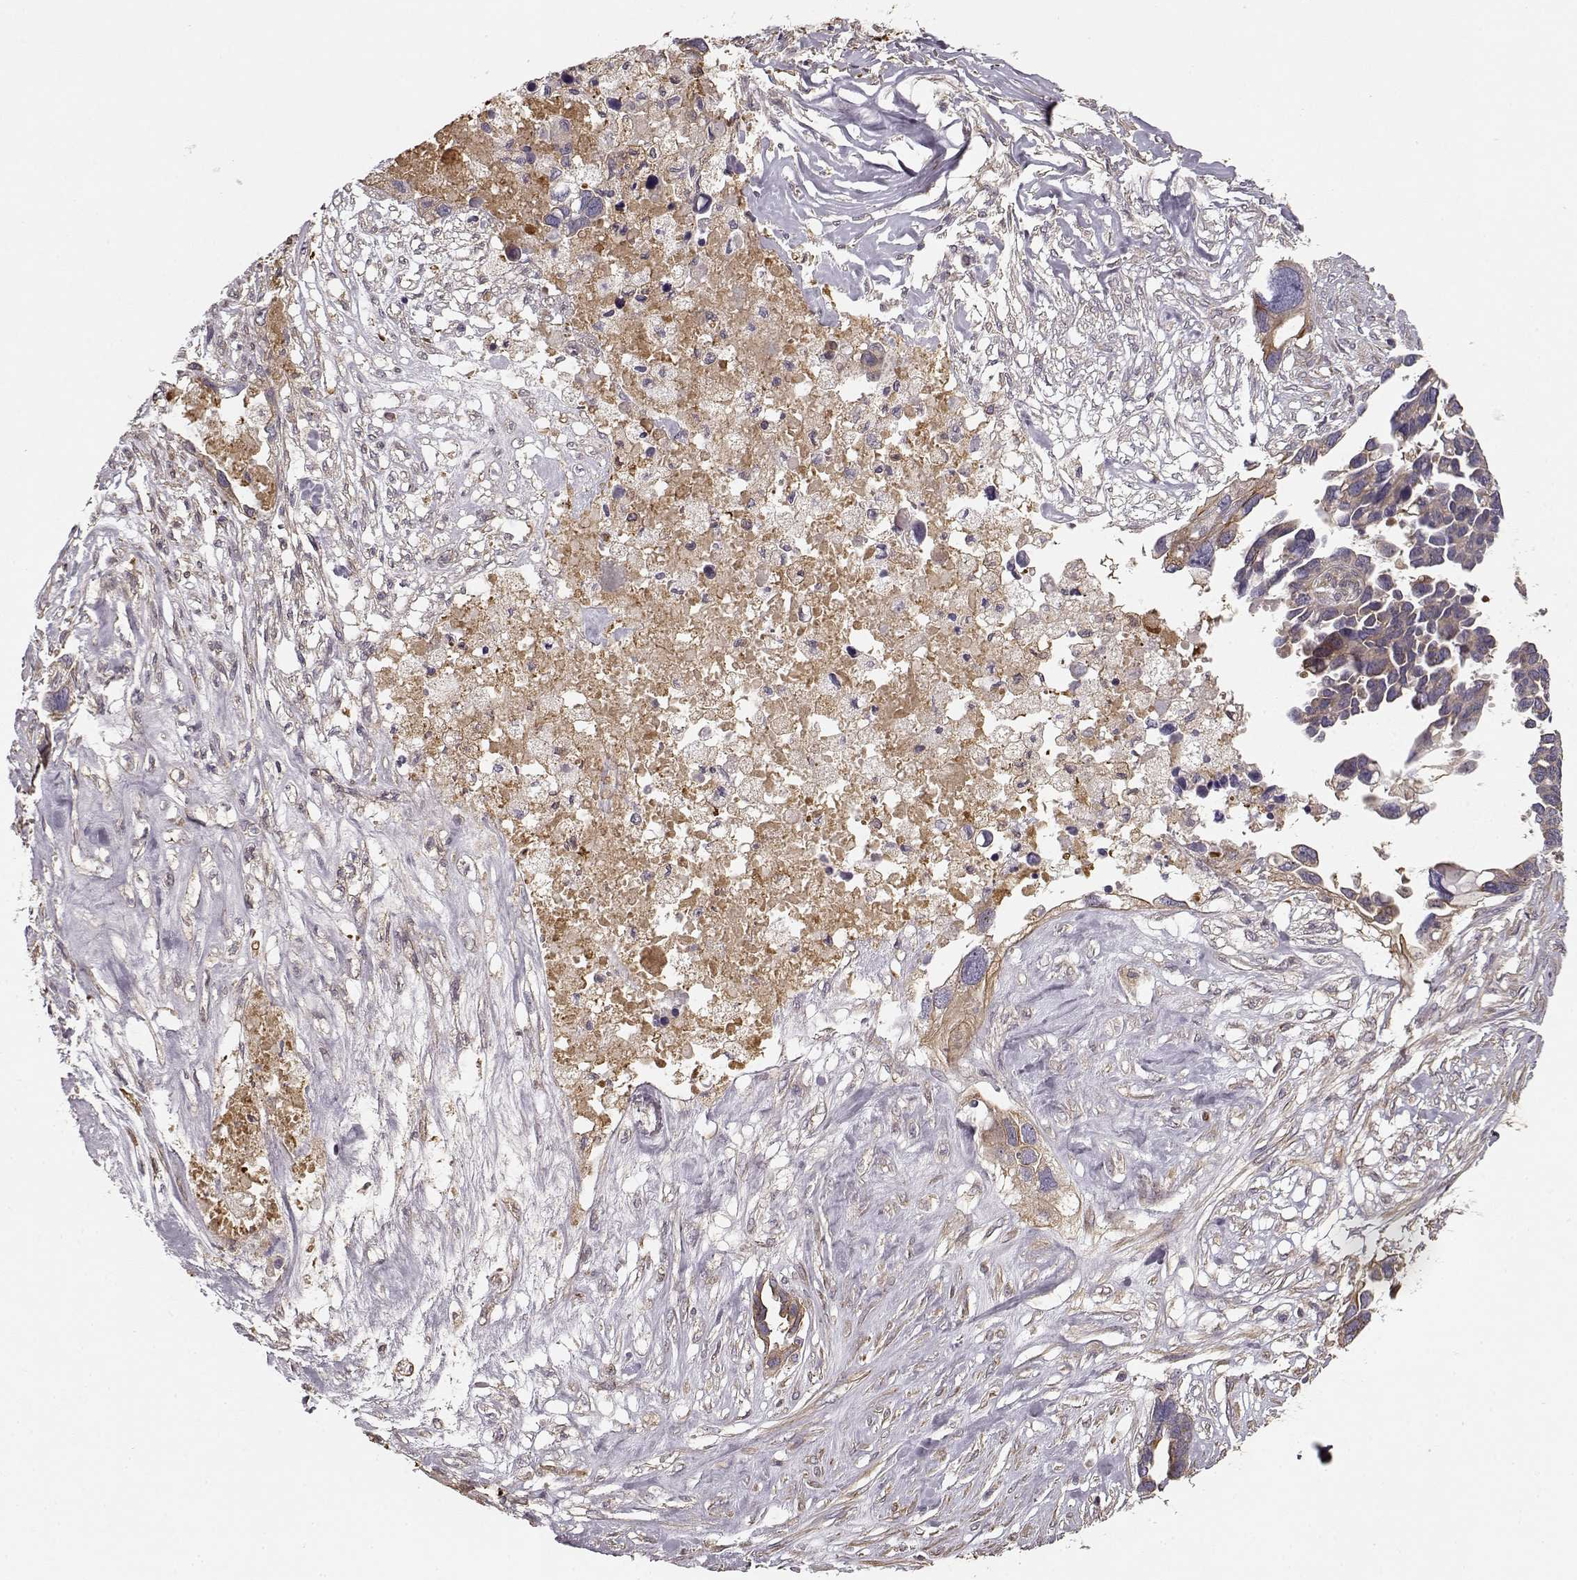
{"staining": {"intensity": "weak", "quantity": ">75%", "location": "cytoplasmic/membranous"}, "tissue": "ovarian cancer", "cell_type": "Tumor cells", "image_type": "cancer", "snomed": [{"axis": "morphology", "description": "Cystadenocarcinoma, serous, NOS"}, {"axis": "topography", "description": "Ovary"}], "caption": "Protein staining of serous cystadenocarcinoma (ovarian) tissue reveals weak cytoplasmic/membranous expression in approximately >75% of tumor cells.", "gene": "MTR", "patient": {"sex": "female", "age": 54}}